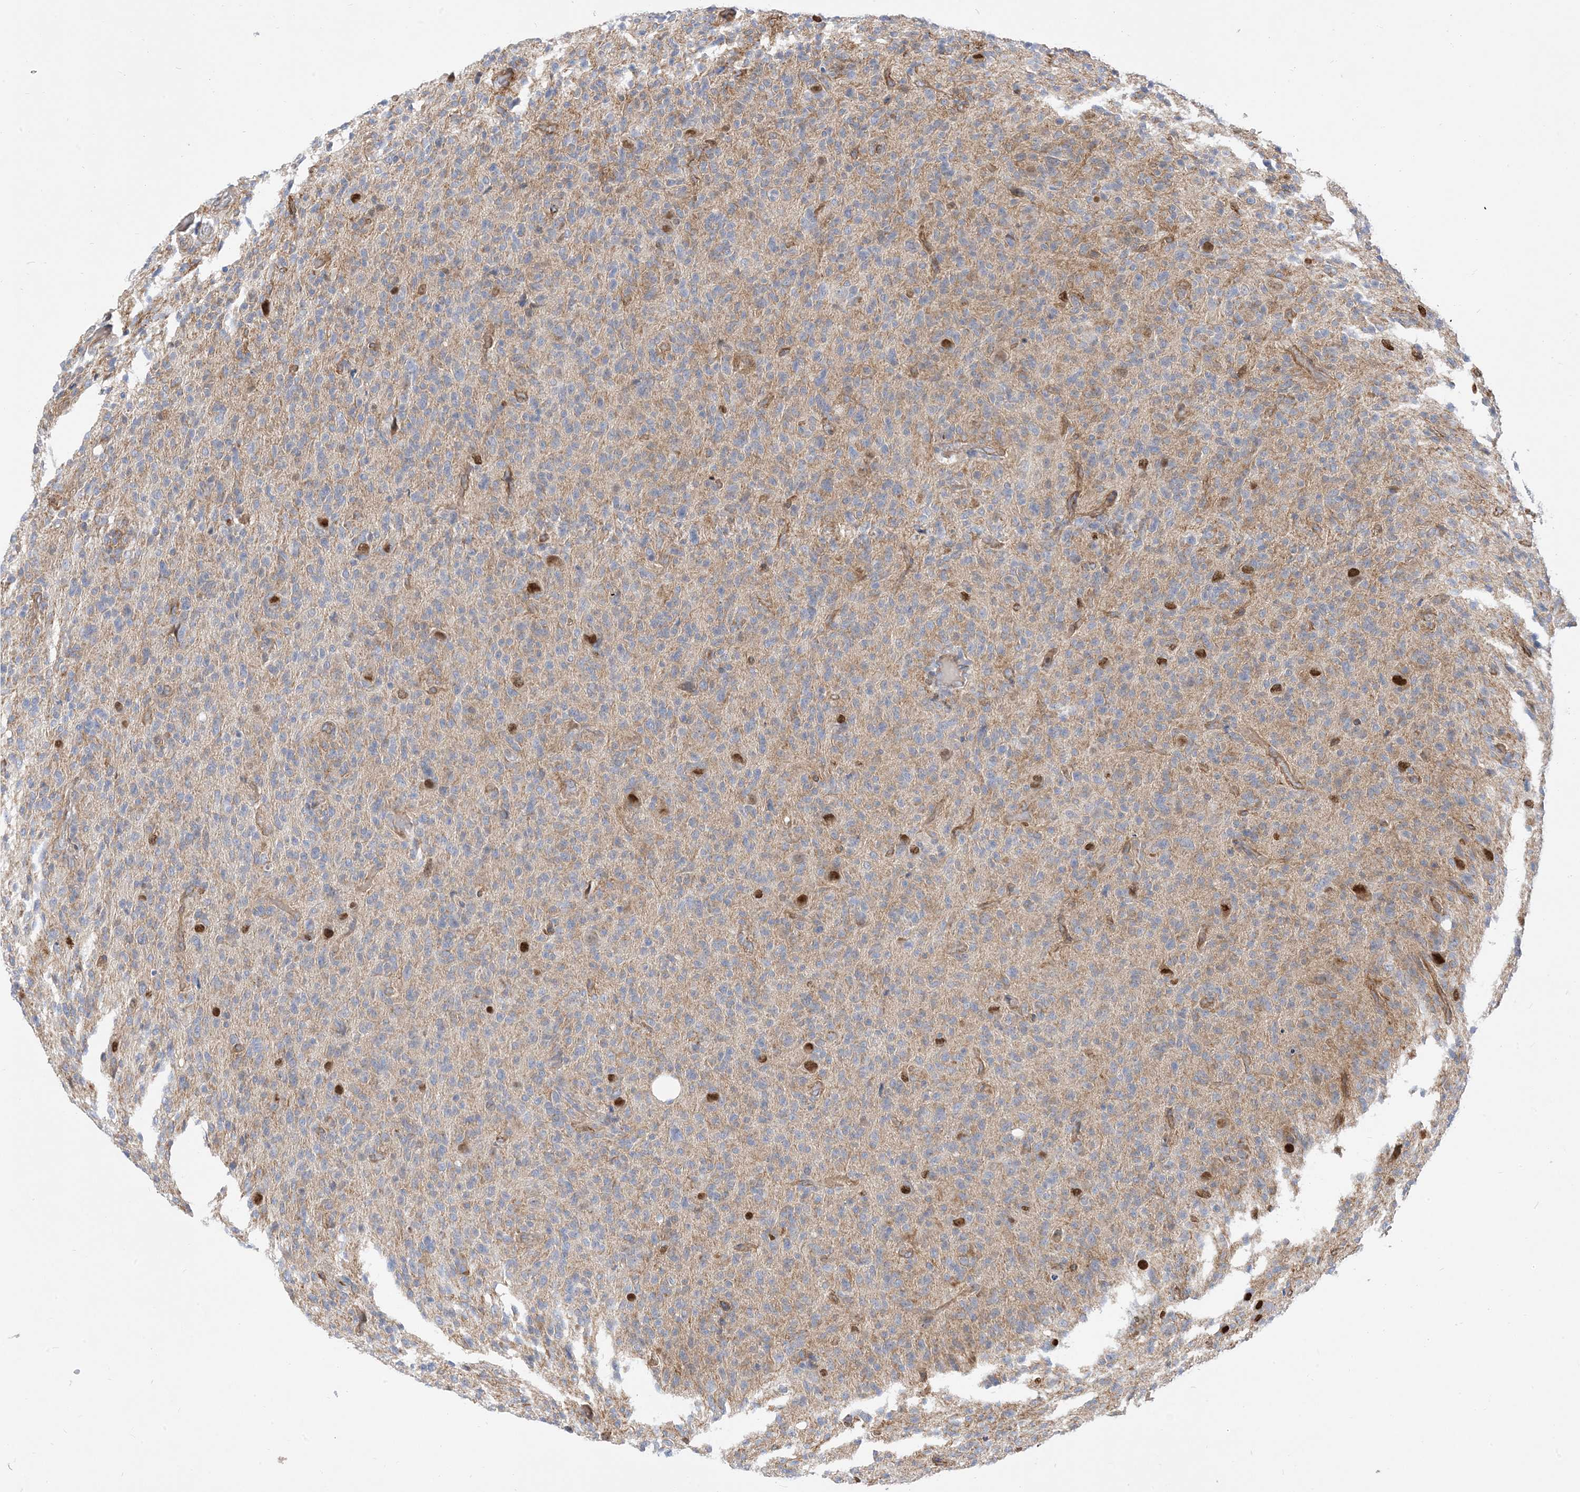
{"staining": {"intensity": "negative", "quantity": "none", "location": "none"}, "tissue": "glioma", "cell_type": "Tumor cells", "image_type": "cancer", "snomed": [{"axis": "morphology", "description": "Glioma, malignant, High grade"}, {"axis": "topography", "description": "Brain"}], "caption": "Tumor cells are negative for protein expression in human high-grade glioma (malignant).", "gene": "TYSND1", "patient": {"sex": "female", "age": 57}}